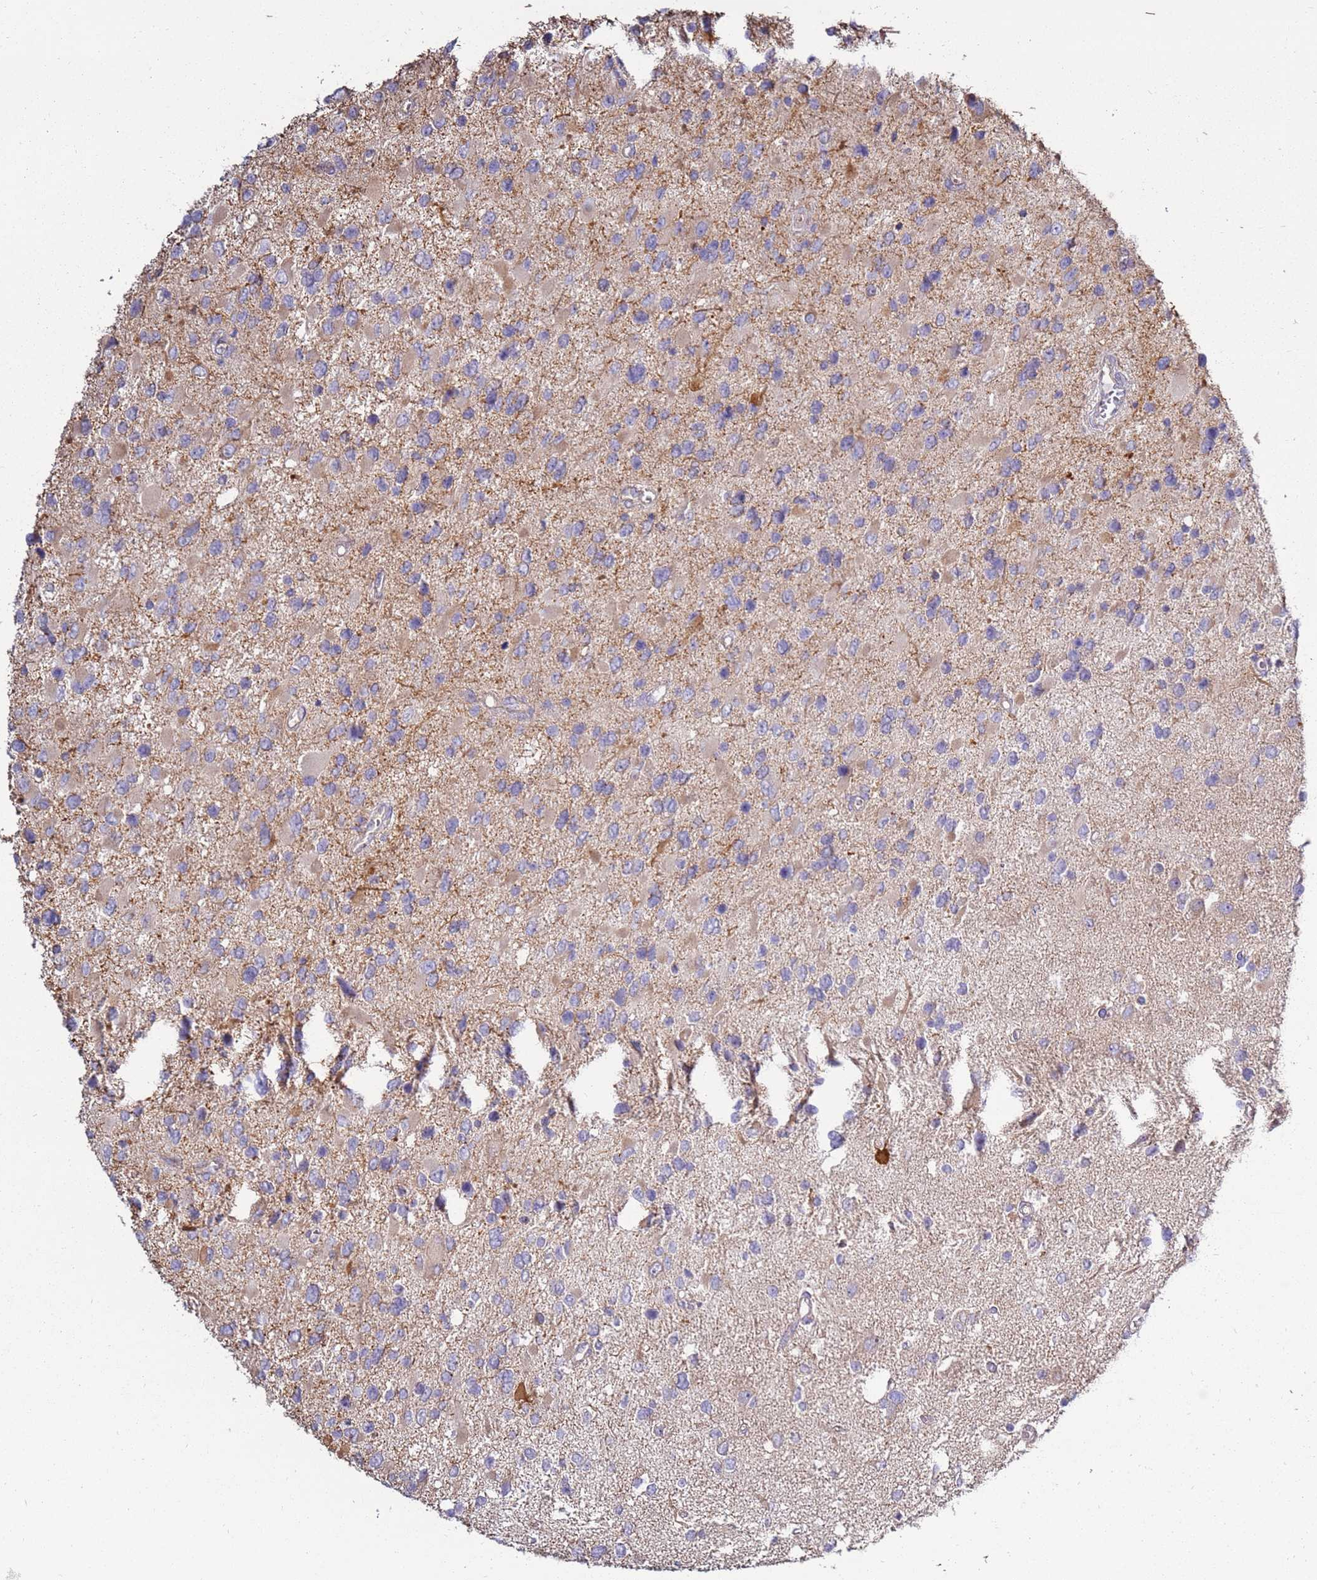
{"staining": {"intensity": "negative", "quantity": "none", "location": "none"}, "tissue": "glioma", "cell_type": "Tumor cells", "image_type": "cancer", "snomed": [{"axis": "morphology", "description": "Glioma, malignant, High grade"}, {"axis": "topography", "description": "Brain"}], "caption": "Tumor cells show no significant protein staining in glioma.", "gene": "TRAPPC4", "patient": {"sex": "male", "age": 53}}